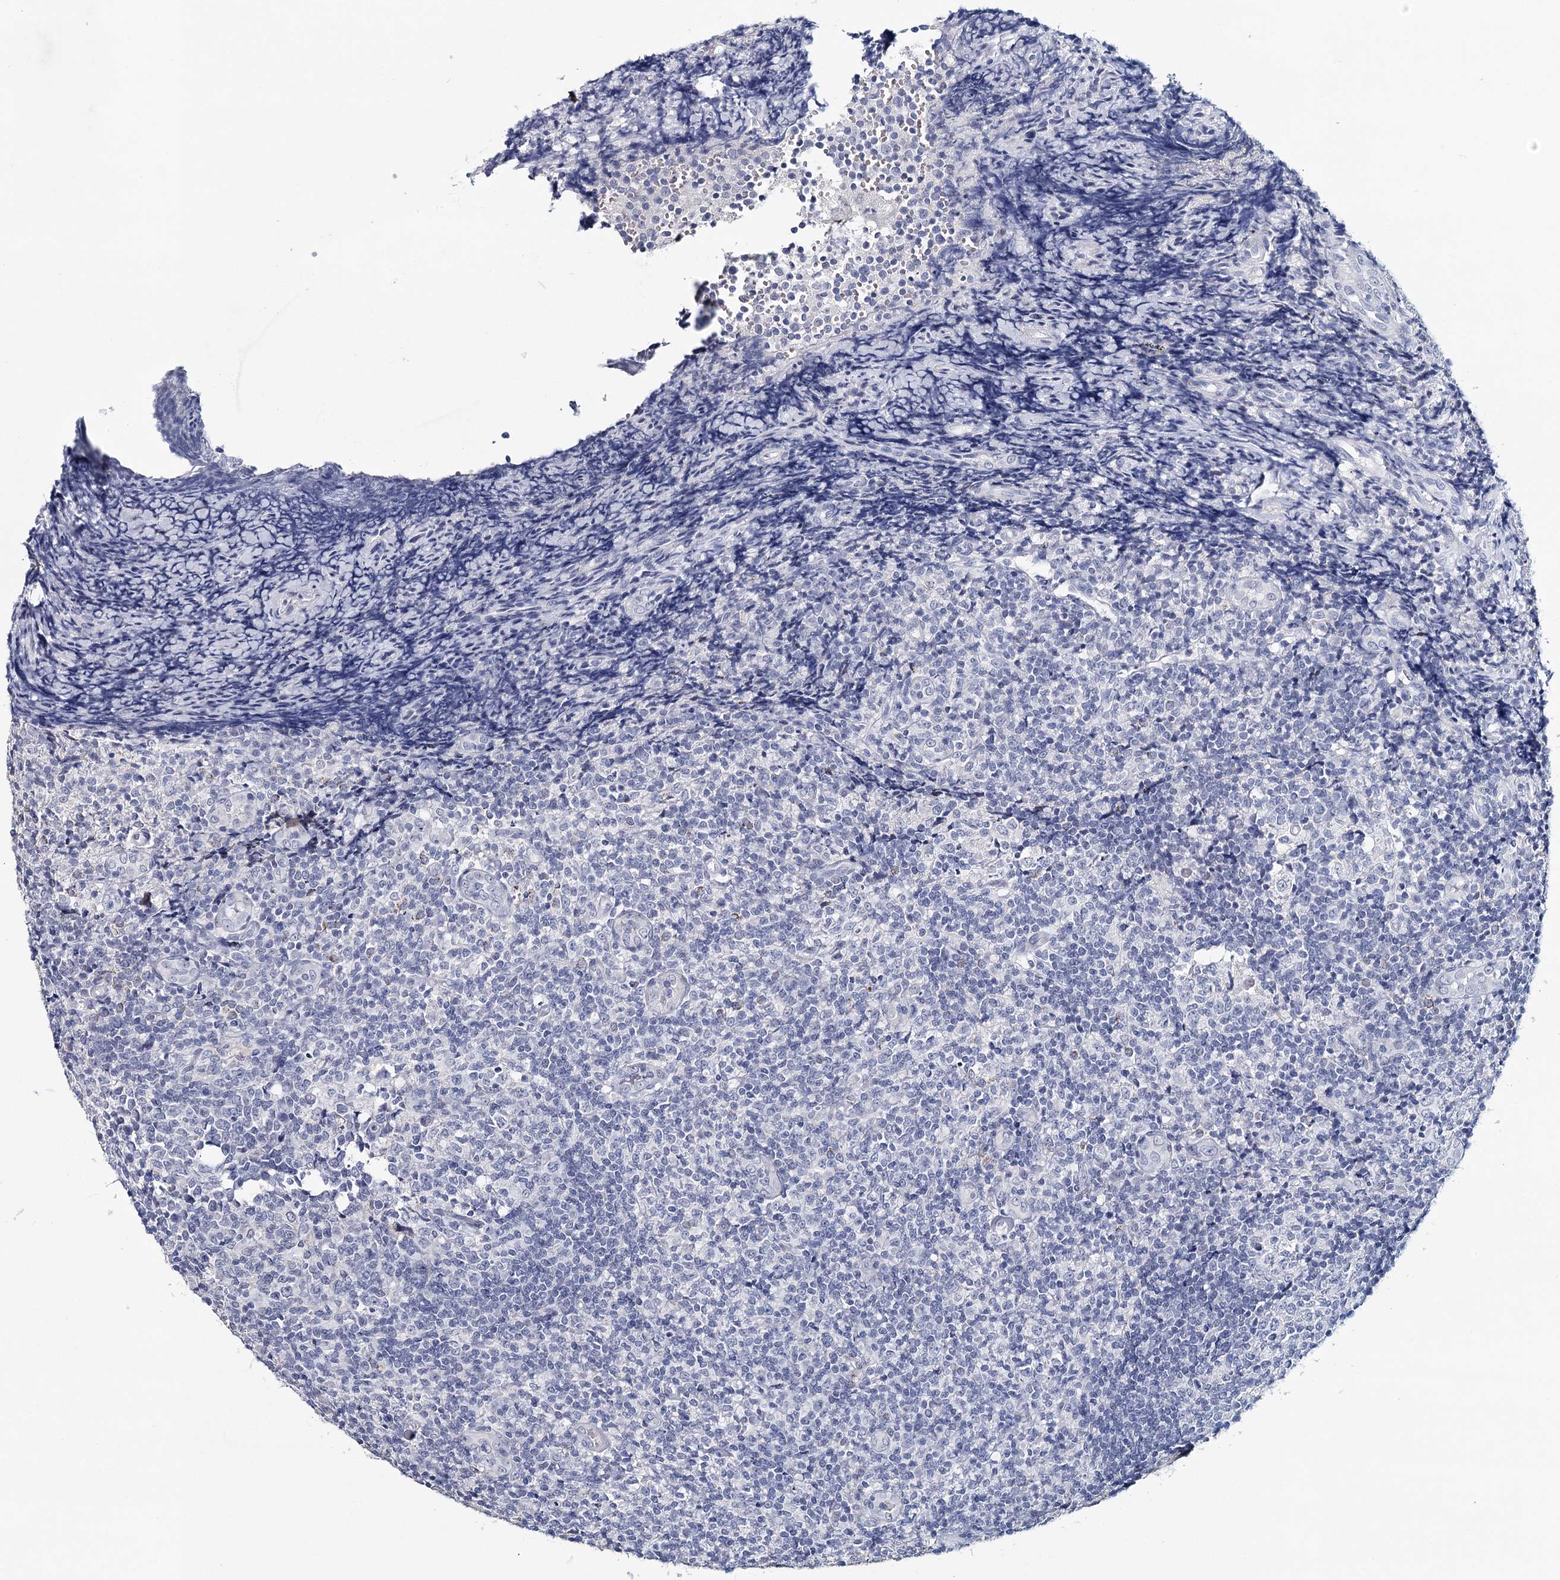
{"staining": {"intensity": "negative", "quantity": "none", "location": "none"}, "tissue": "tonsil", "cell_type": "Germinal center cells", "image_type": "normal", "snomed": [{"axis": "morphology", "description": "Normal tissue, NOS"}, {"axis": "topography", "description": "Tonsil"}], "caption": "Benign tonsil was stained to show a protein in brown. There is no significant staining in germinal center cells. (Brightfield microscopy of DAB (3,3'-diaminobenzidine) IHC at high magnification).", "gene": "HSPA4L", "patient": {"sex": "female", "age": 19}}